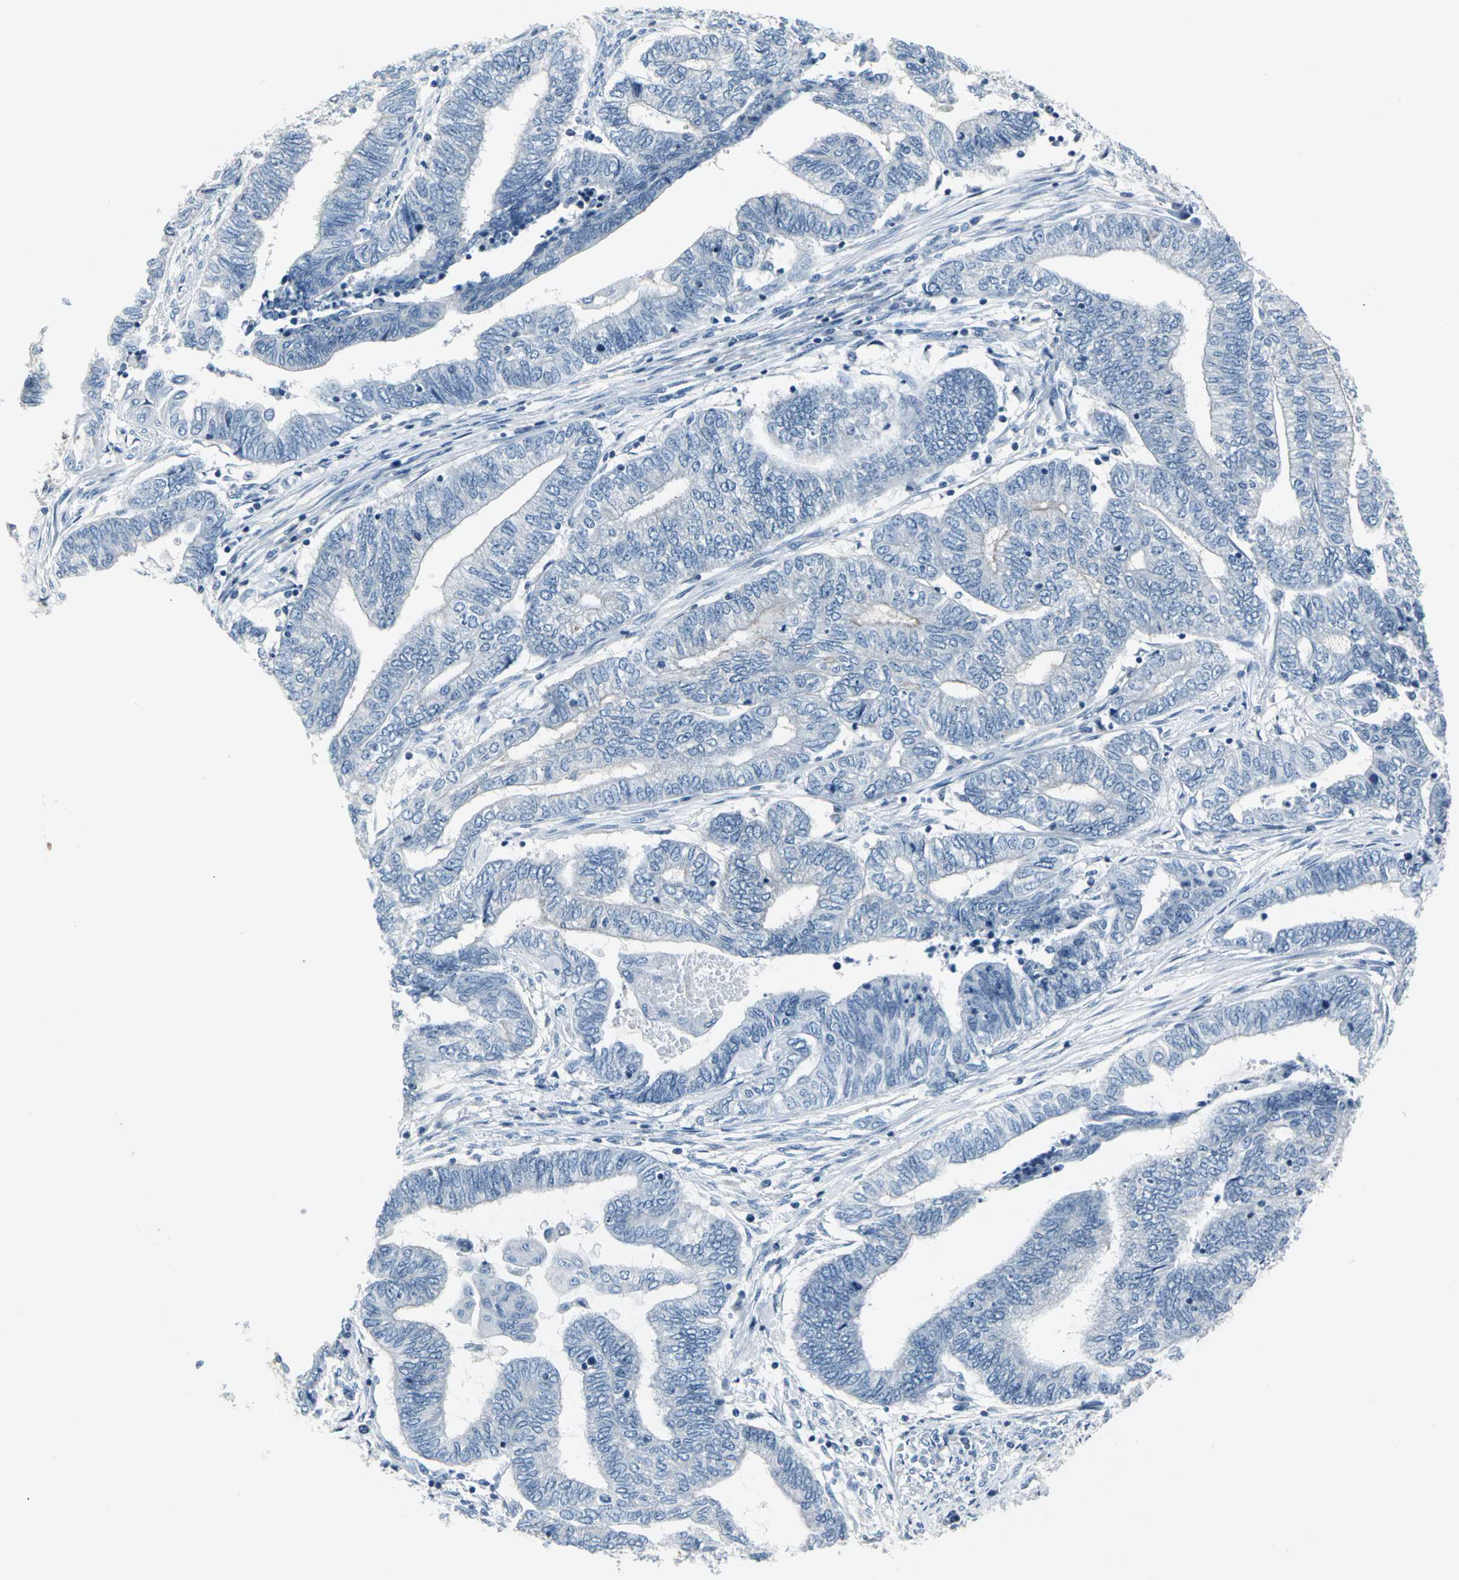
{"staining": {"intensity": "negative", "quantity": "none", "location": "none"}, "tissue": "endometrial cancer", "cell_type": "Tumor cells", "image_type": "cancer", "snomed": [{"axis": "morphology", "description": "Adenocarcinoma, NOS"}, {"axis": "topography", "description": "Uterus"}, {"axis": "topography", "description": "Endometrium"}], "caption": "This image is of adenocarcinoma (endometrial) stained with immunohistochemistry (IHC) to label a protein in brown with the nuclei are counter-stained blue. There is no expression in tumor cells. (DAB (3,3'-diaminobenzidine) immunohistochemistry, high magnification).", "gene": "IQGAP2", "patient": {"sex": "female", "age": 70}}